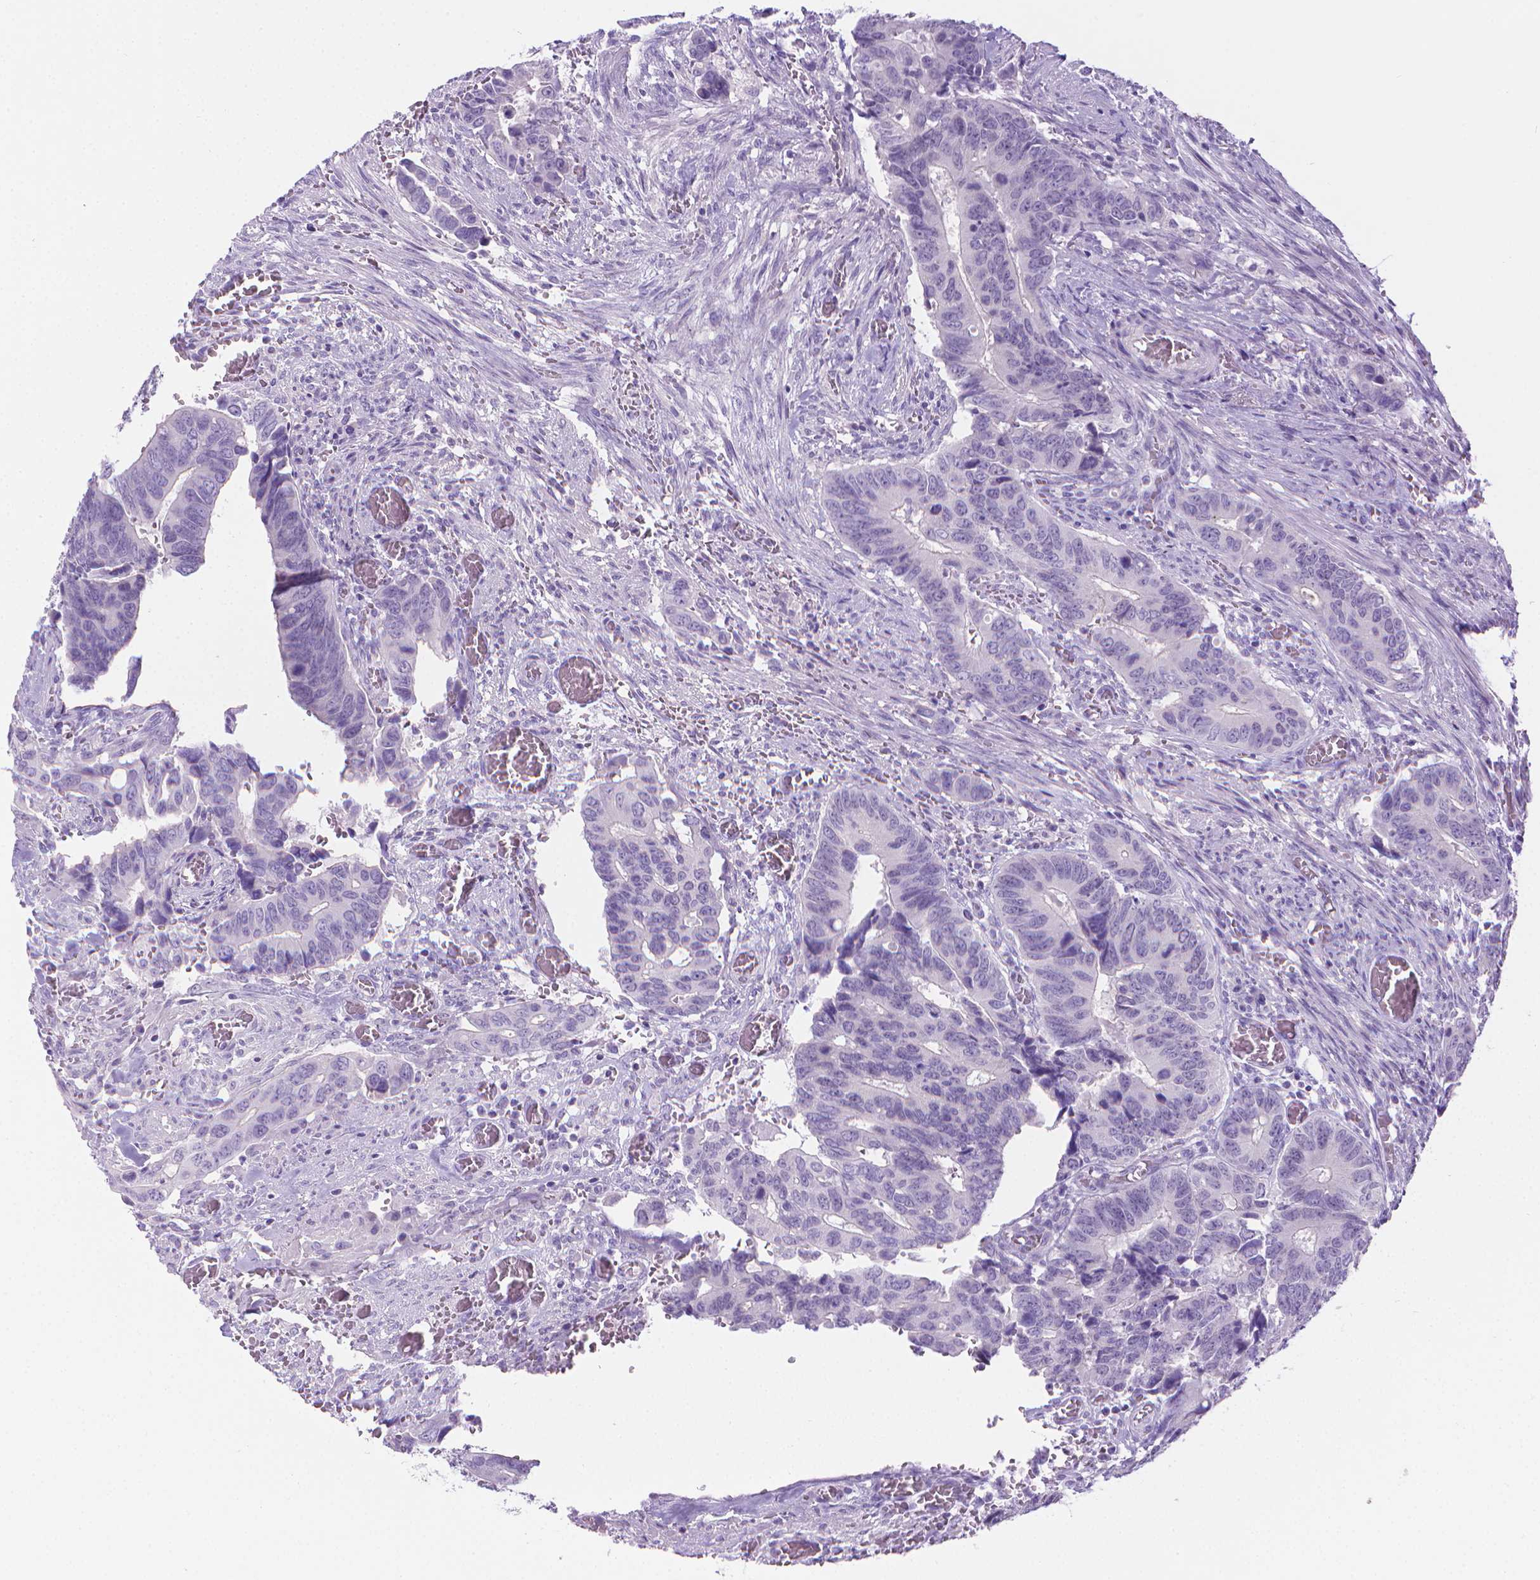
{"staining": {"intensity": "negative", "quantity": "none", "location": "none"}, "tissue": "colorectal cancer", "cell_type": "Tumor cells", "image_type": "cancer", "snomed": [{"axis": "morphology", "description": "Adenocarcinoma, NOS"}, {"axis": "topography", "description": "Colon"}], "caption": "The image exhibits no significant positivity in tumor cells of colorectal cancer.", "gene": "SPAG6", "patient": {"sex": "male", "age": 49}}